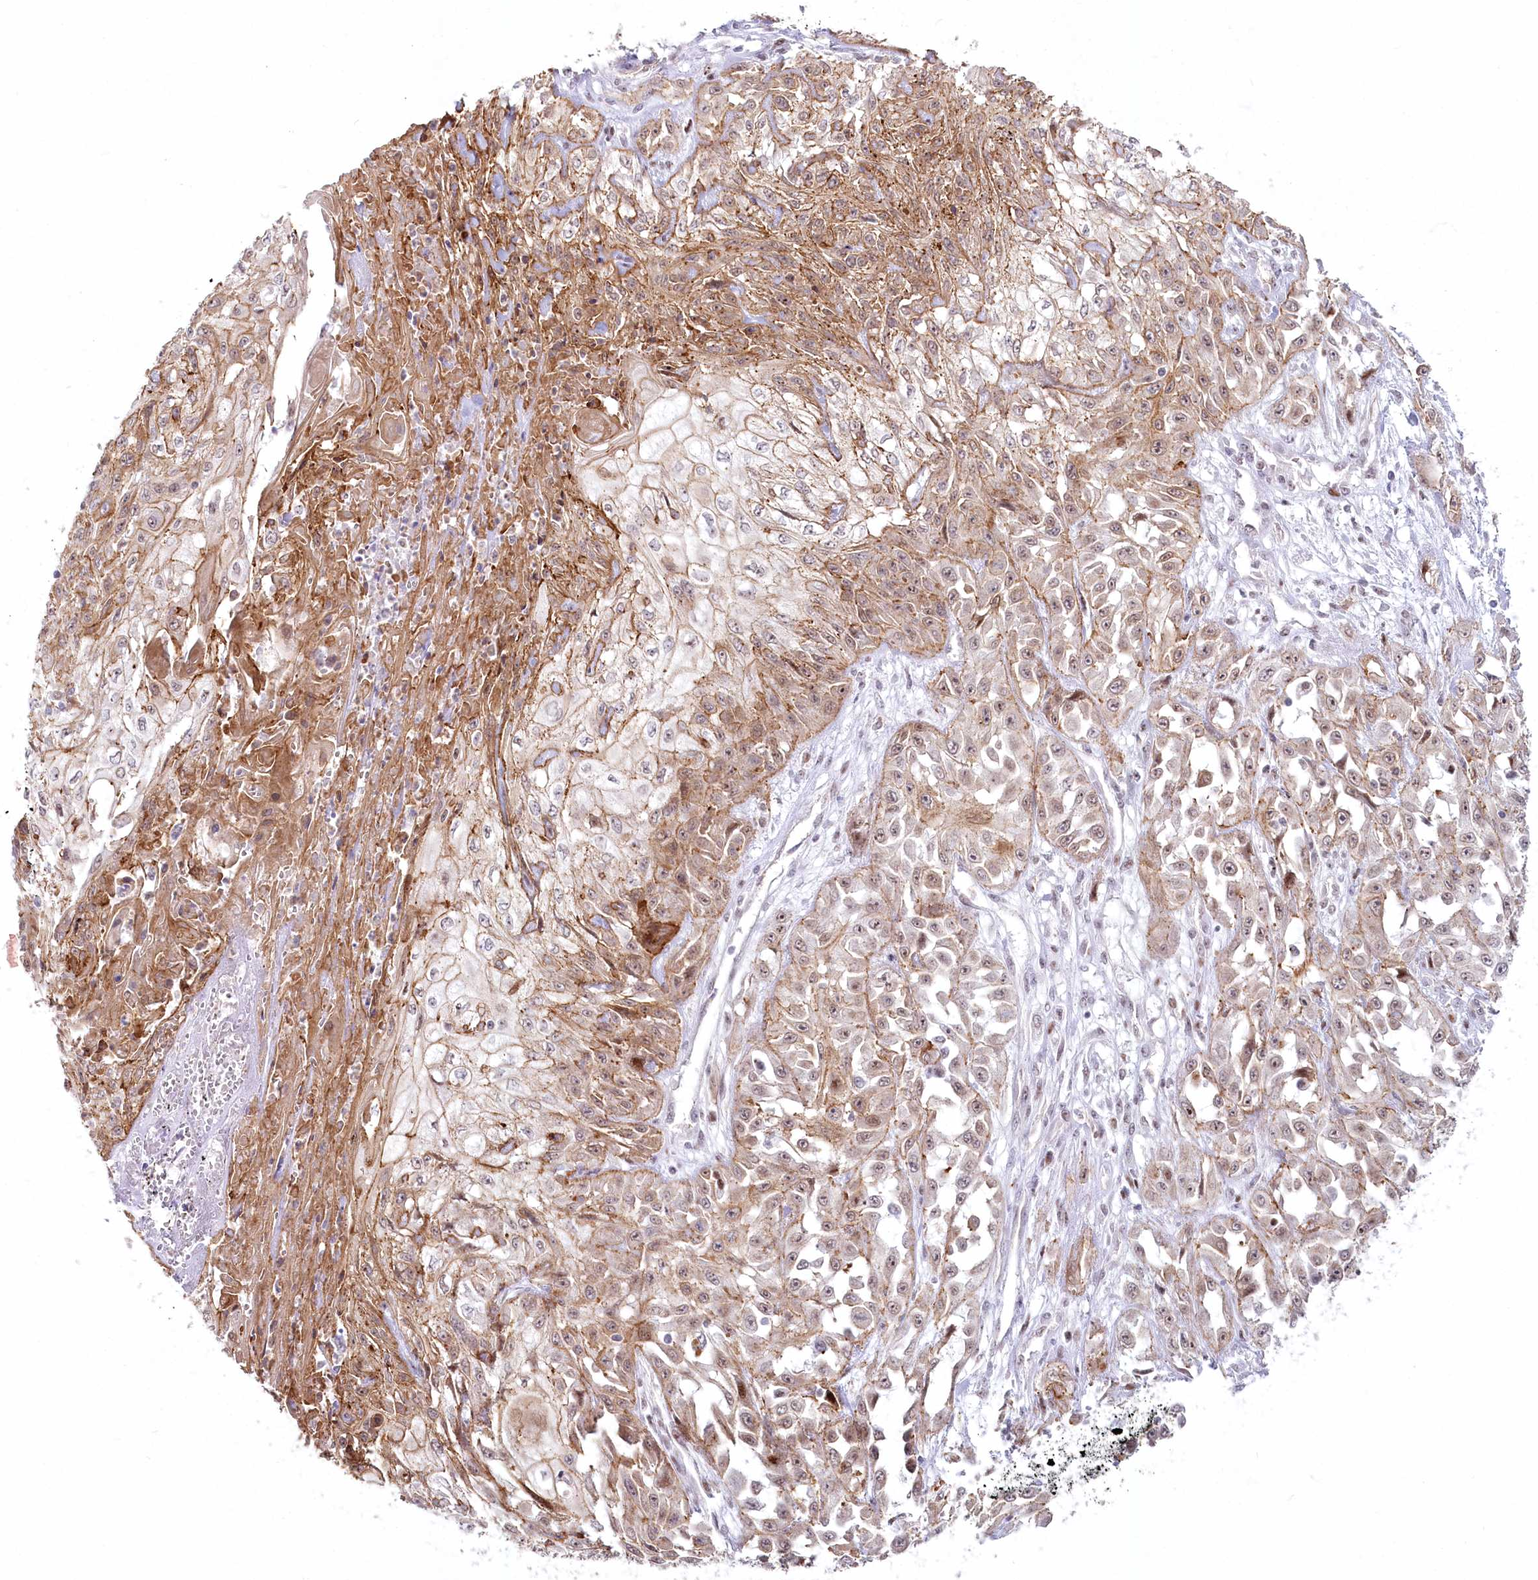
{"staining": {"intensity": "moderate", "quantity": ">75%", "location": "cytoplasmic/membranous,nuclear"}, "tissue": "skin cancer", "cell_type": "Tumor cells", "image_type": "cancer", "snomed": [{"axis": "morphology", "description": "Squamous cell carcinoma, NOS"}, {"axis": "morphology", "description": "Squamous cell carcinoma, metastatic, NOS"}, {"axis": "topography", "description": "Skin"}, {"axis": "topography", "description": "Lymph node"}], "caption": "Protein staining shows moderate cytoplasmic/membranous and nuclear expression in approximately >75% of tumor cells in skin cancer. (DAB (3,3'-diaminobenzidine) = brown stain, brightfield microscopy at high magnification).", "gene": "ABHD8", "patient": {"sex": "male", "age": 75}}